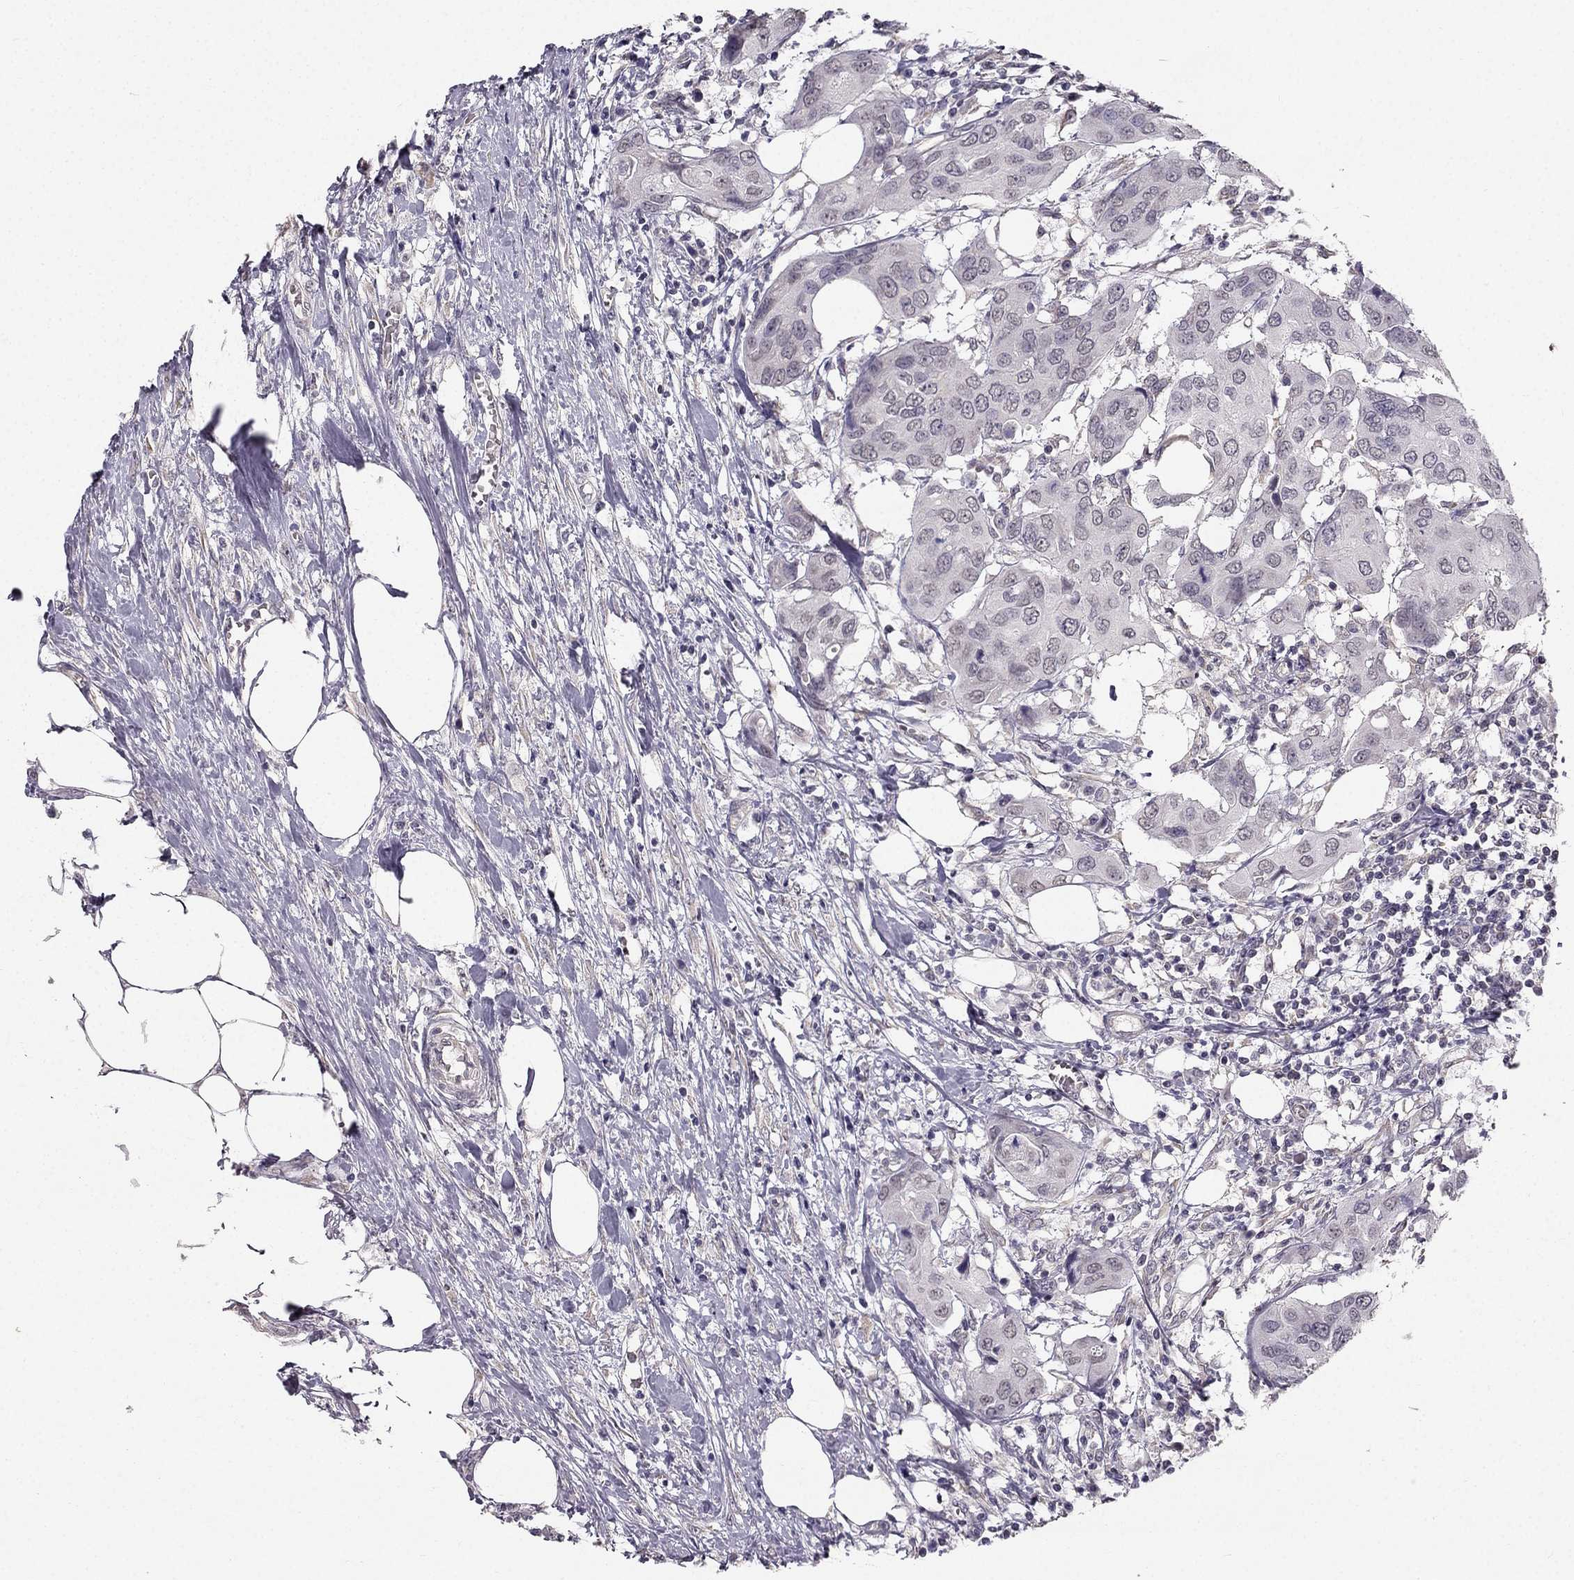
{"staining": {"intensity": "negative", "quantity": "none", "location": "none"}, "tissue": "urothelial cancer", "cell_type": "Tumor cells", "image_type": "cancer", "snomed": [{"axis": "morphology", "description": "Urothelial carcinoma, NOS"}, {"axis": "morphology", "description": "Urothelial carcinoma, High grade"}, {"axis": "topography", "description": "Urinary bladder"}], "caption": "Human urothelial cancer stained for a protein using immunohistochemistry (IHC) reveals no positivity in tumor cells.", "gene": "TSPYL5", "patient": {"sex": "male", "age": 63}}